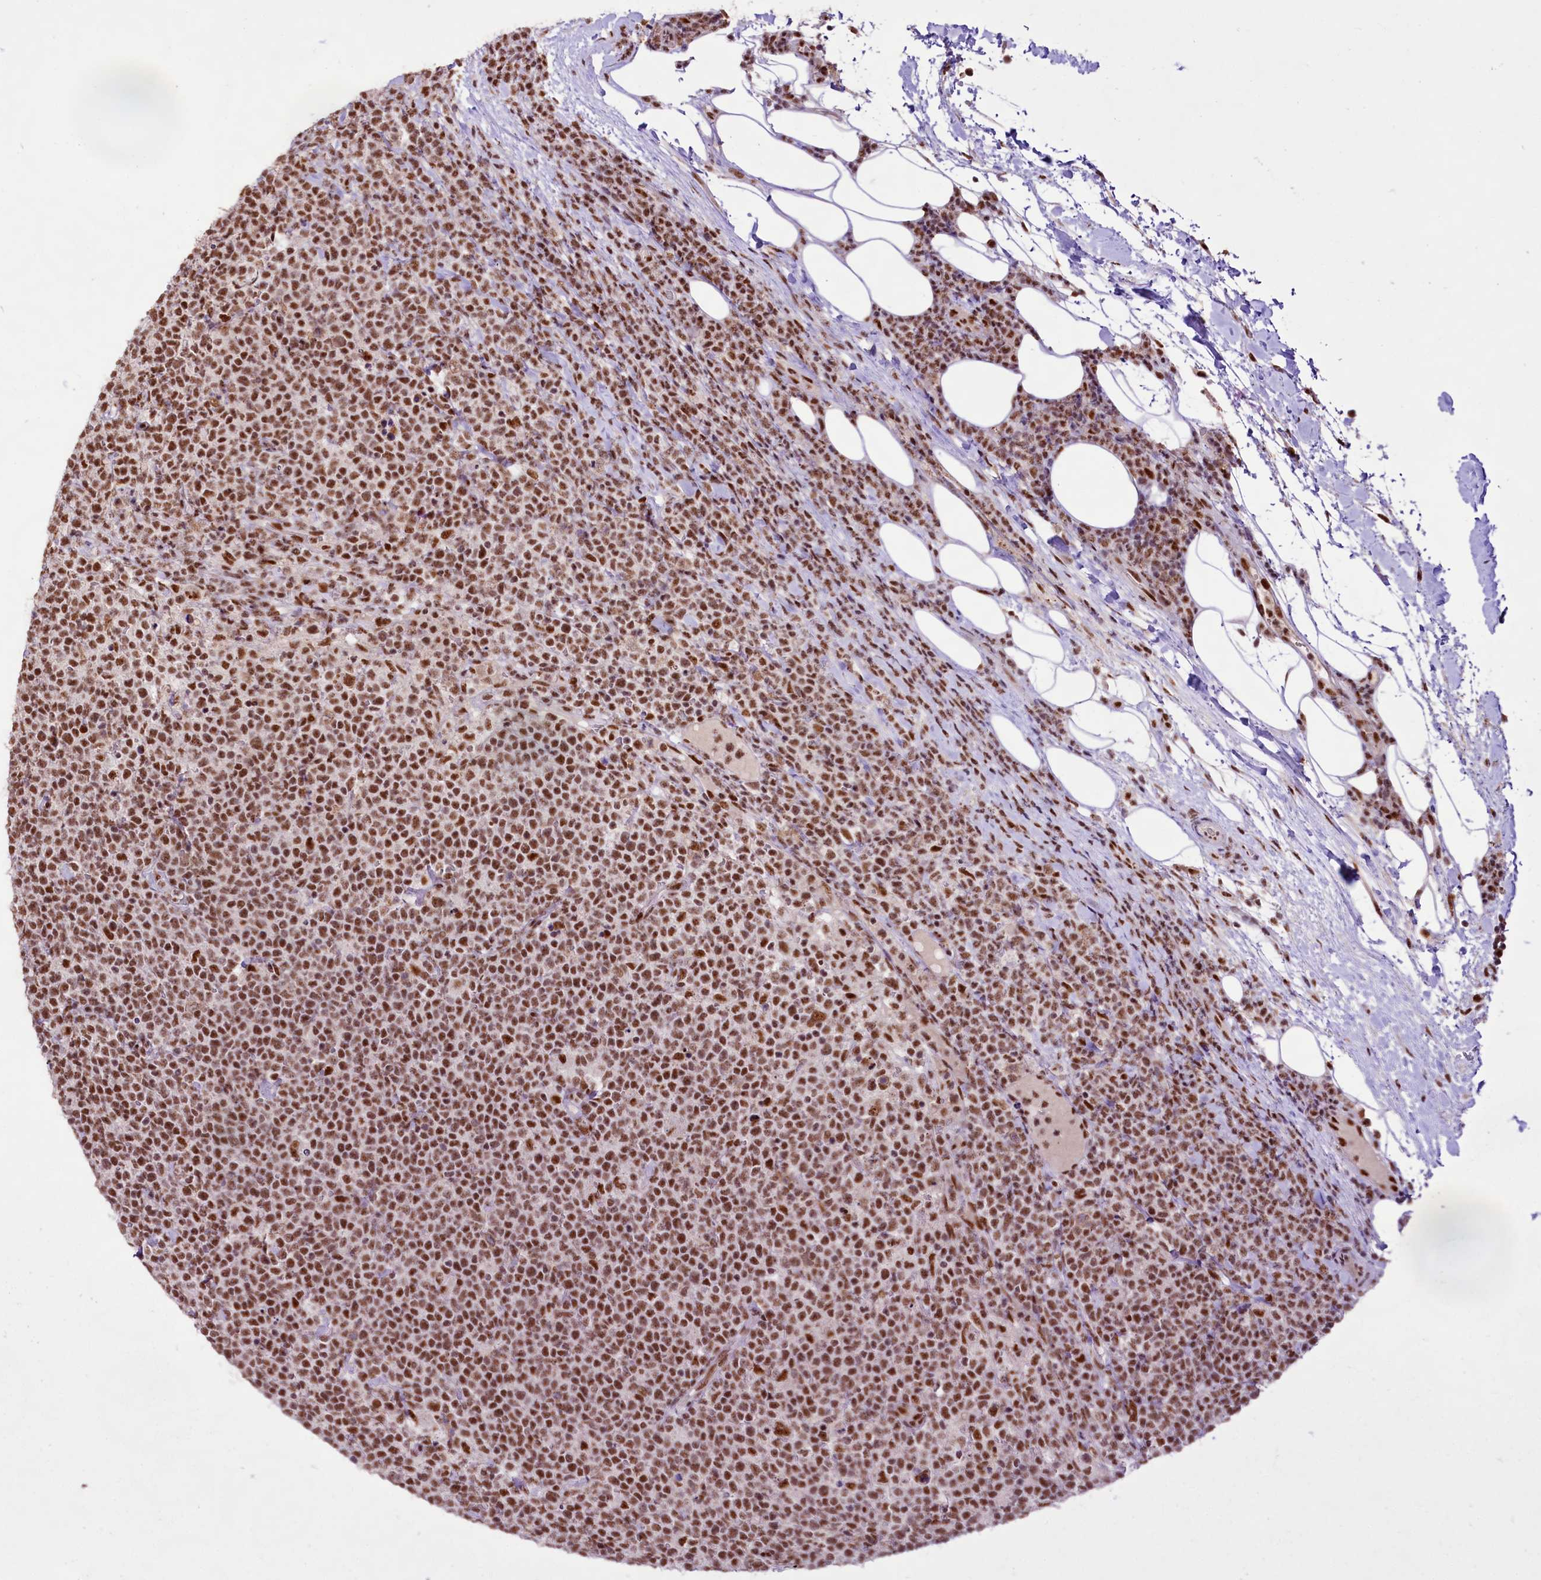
{"staining": {"intensity": "strong", "quantity": ">75%", "location": "nuclear"}, "tissue": "lymphoma", "cell_type": "Tumor cells", "image_type": "cancer", "snomed": [{"axis": "morphology", "description": "Malignant lymphoma, non-Hodgkin's type, High grade"}, {"axis": "topography", "description": "Lymph node"}], "caption": "Lymphoma stained for a protein demonstrates strong nuclear positivity in tumor cells.", "gene": "HIRA", "patient": {"sex": "male", "age": 61}}